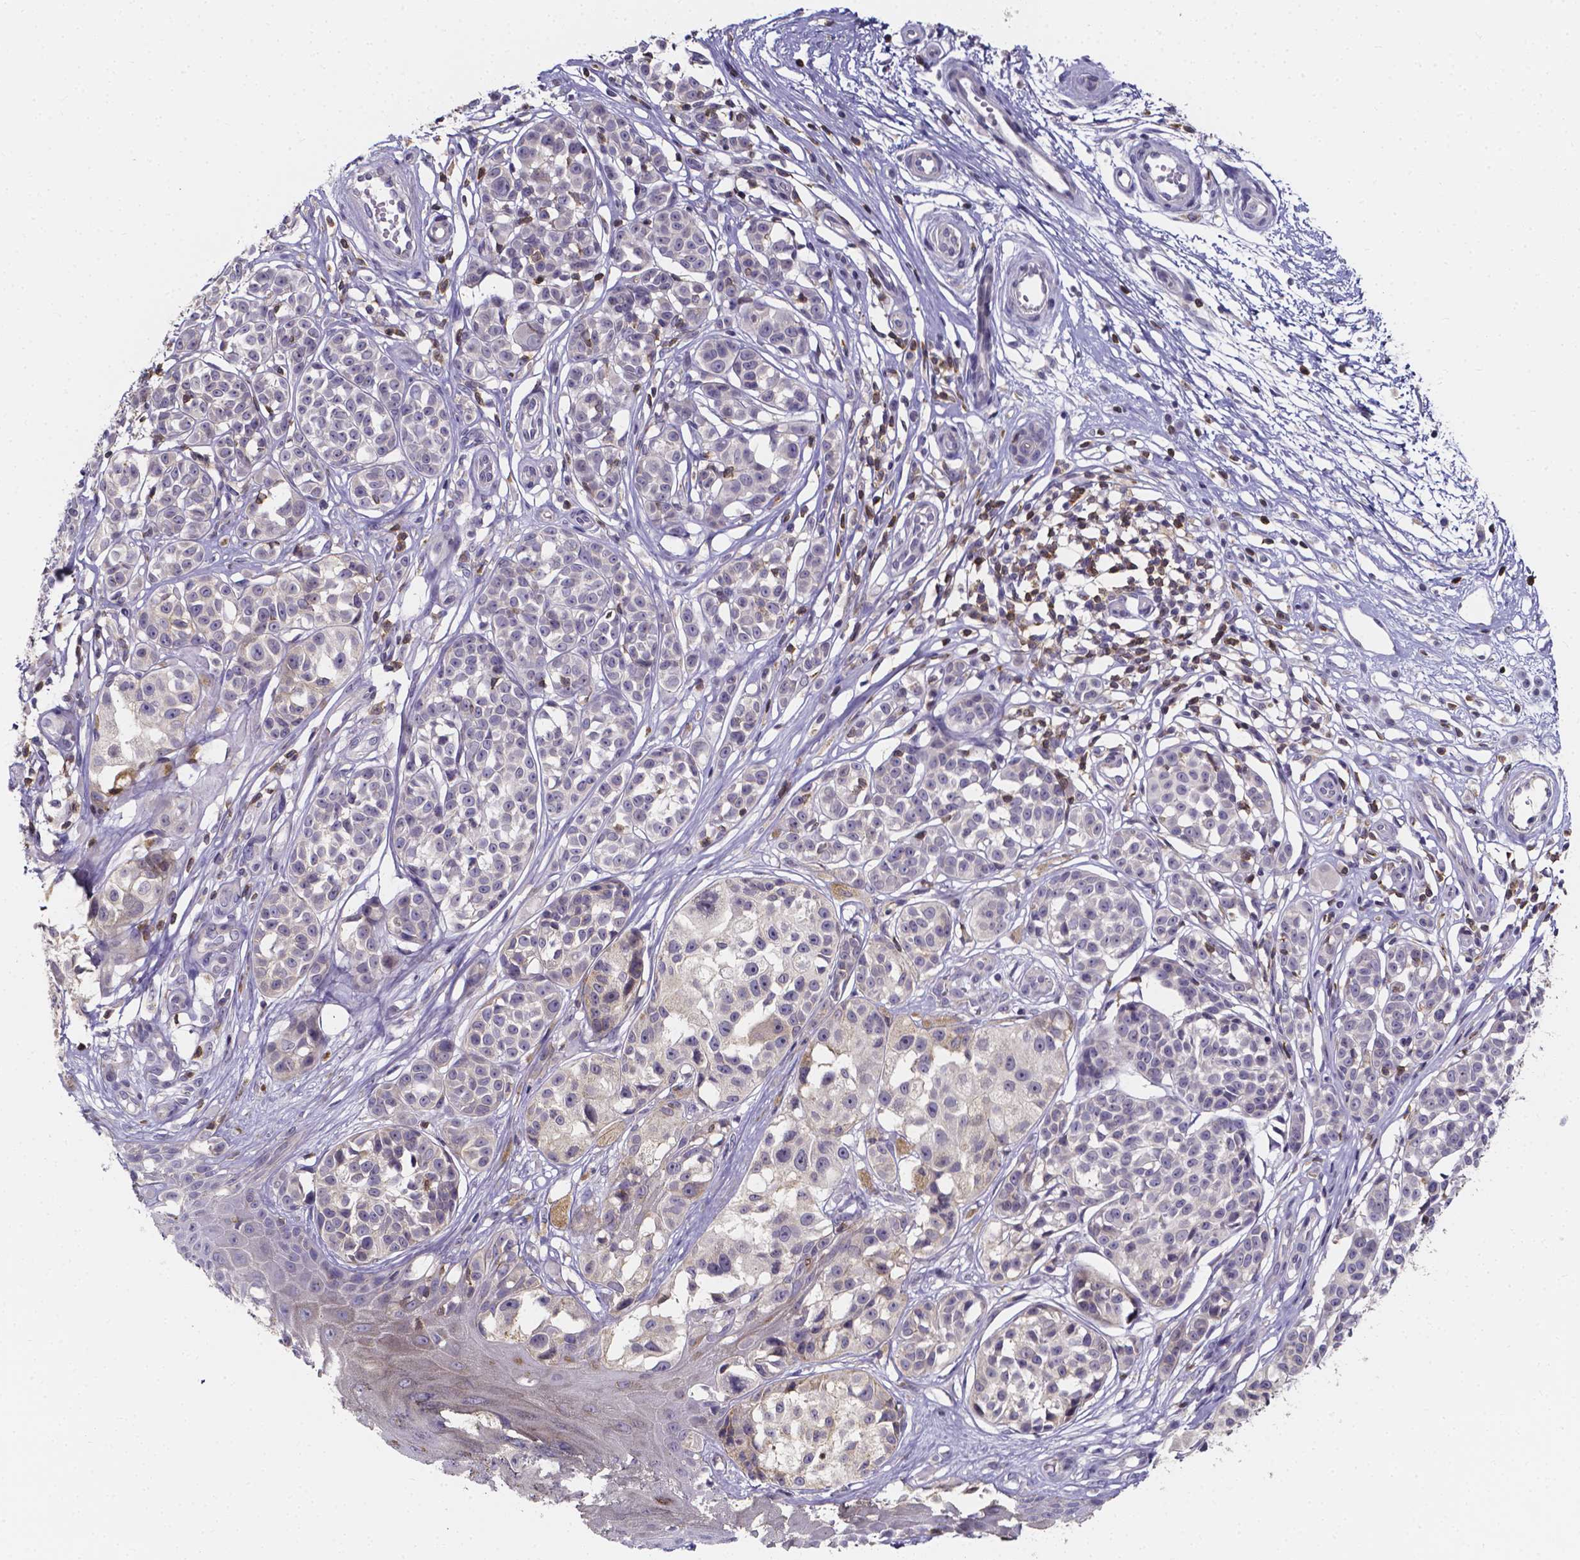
{"staining": {"intensity": "negative", "quantity": "none", "location": "none"}, "tissue": "melanoma", "cell_type": "Tumor cells", "image_type": "cancer", "snomed": [{"axis": "morphology", "description": "Malignant melanoma, NOS"}, {"axis": "topography", "description": "Skin"}], "caption": "This is an IHC micrograph of malignant melanoma. There is no positivity in tumor cells.", "gene": "THEMIS", "patient": {"sex": "female", "age": 90}}